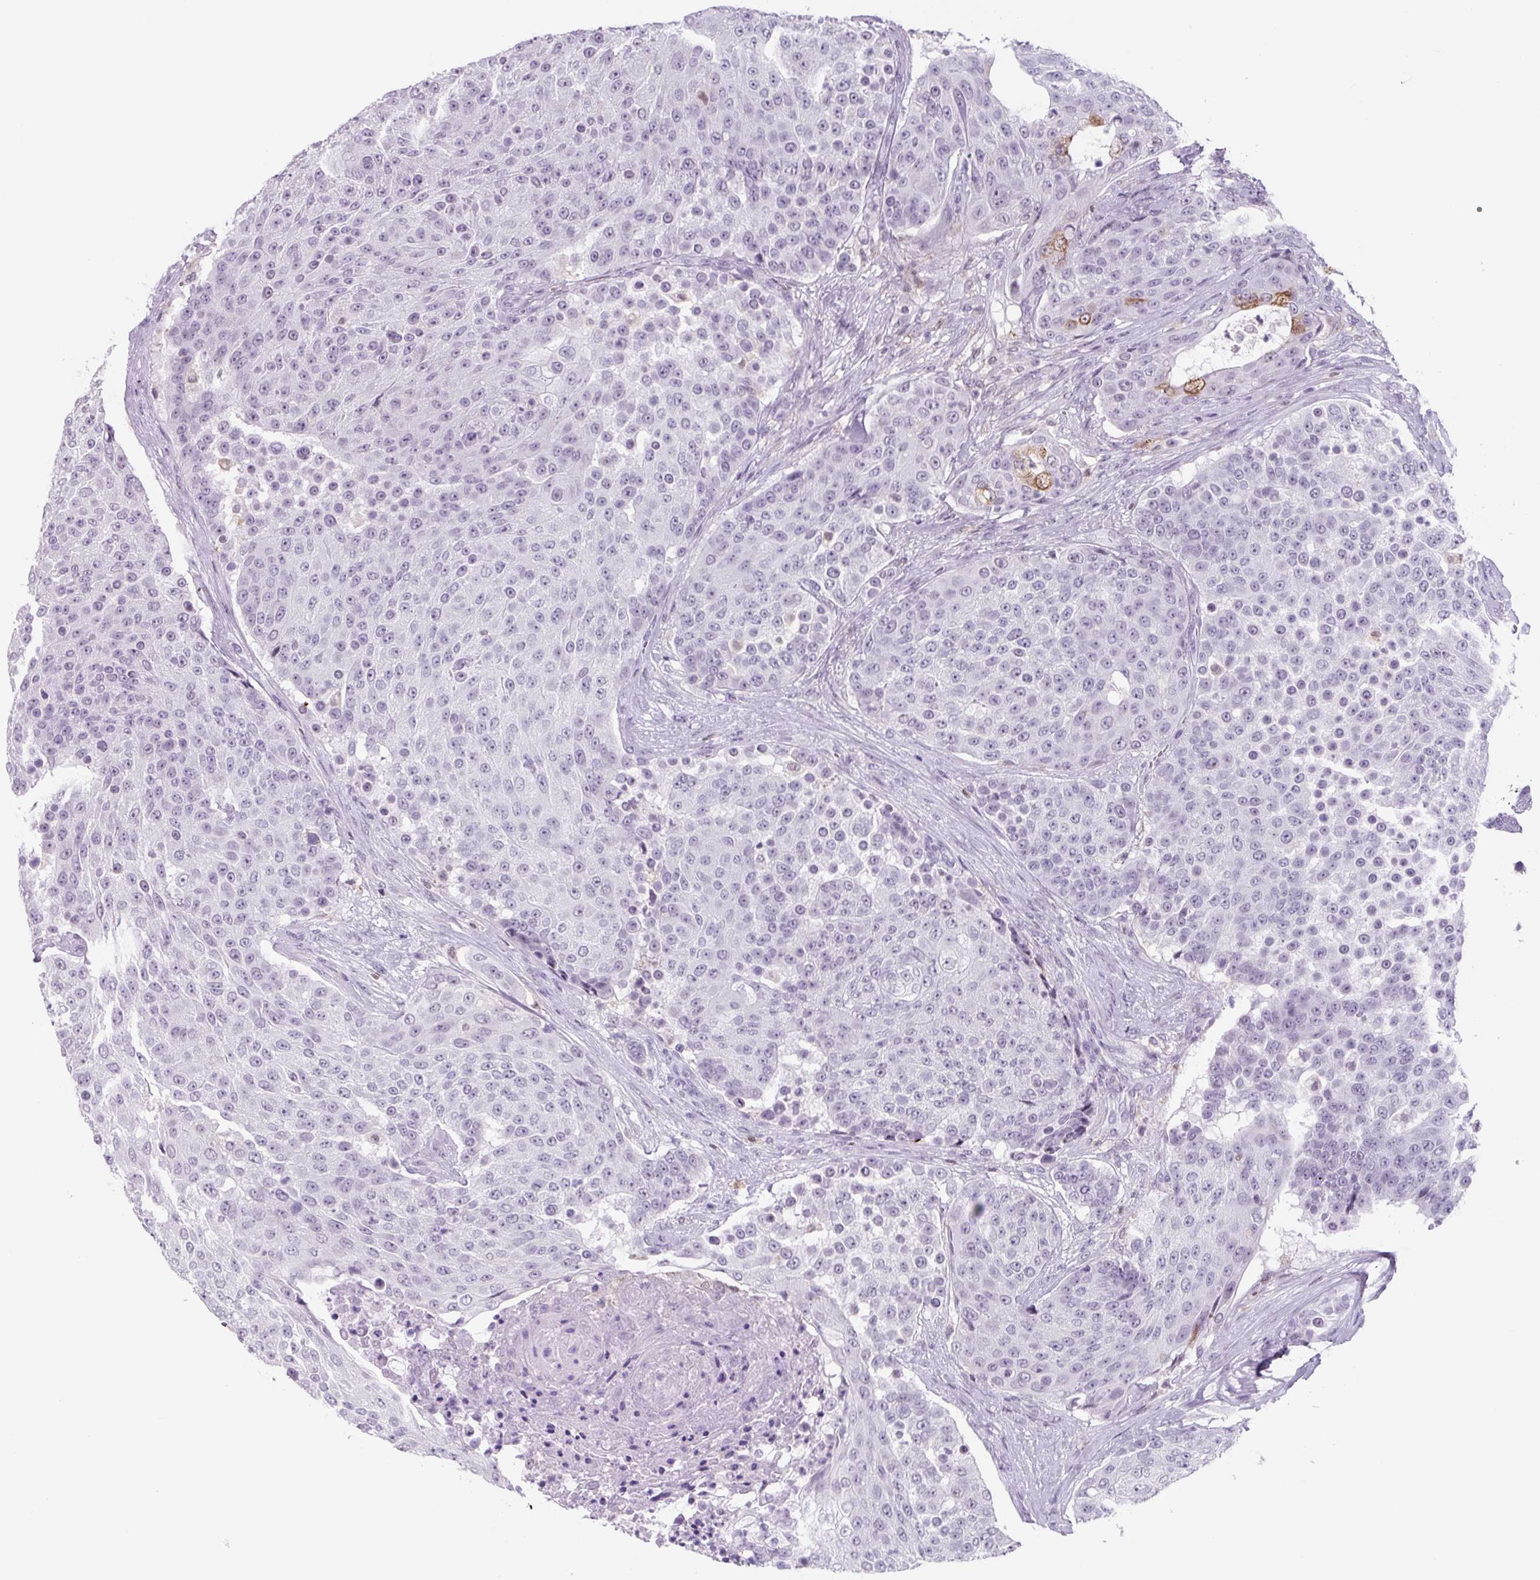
{"staining": {"intensity": "negative", "quantity": "none", "location": "none"}, "tissue": "urothelial cancer", "cell_type": "Tumor cells", "image_type": "cancer", "snomed": [{"axis": "morphology", "description": "Urothelial carcinoma, High grade"}, {"axis": "topography", "description": "Urinary bladder"}], "caption": "IHC histopathology image of neoplastic tissue: urothelial carcinoma (high-grade) stained with DAB (3,3'-diaminobenzidine) reveals no significant protein staining in tumor cells.", "gene": "TNFRSF8", "patient": {"sex": "female", "age": 63}}